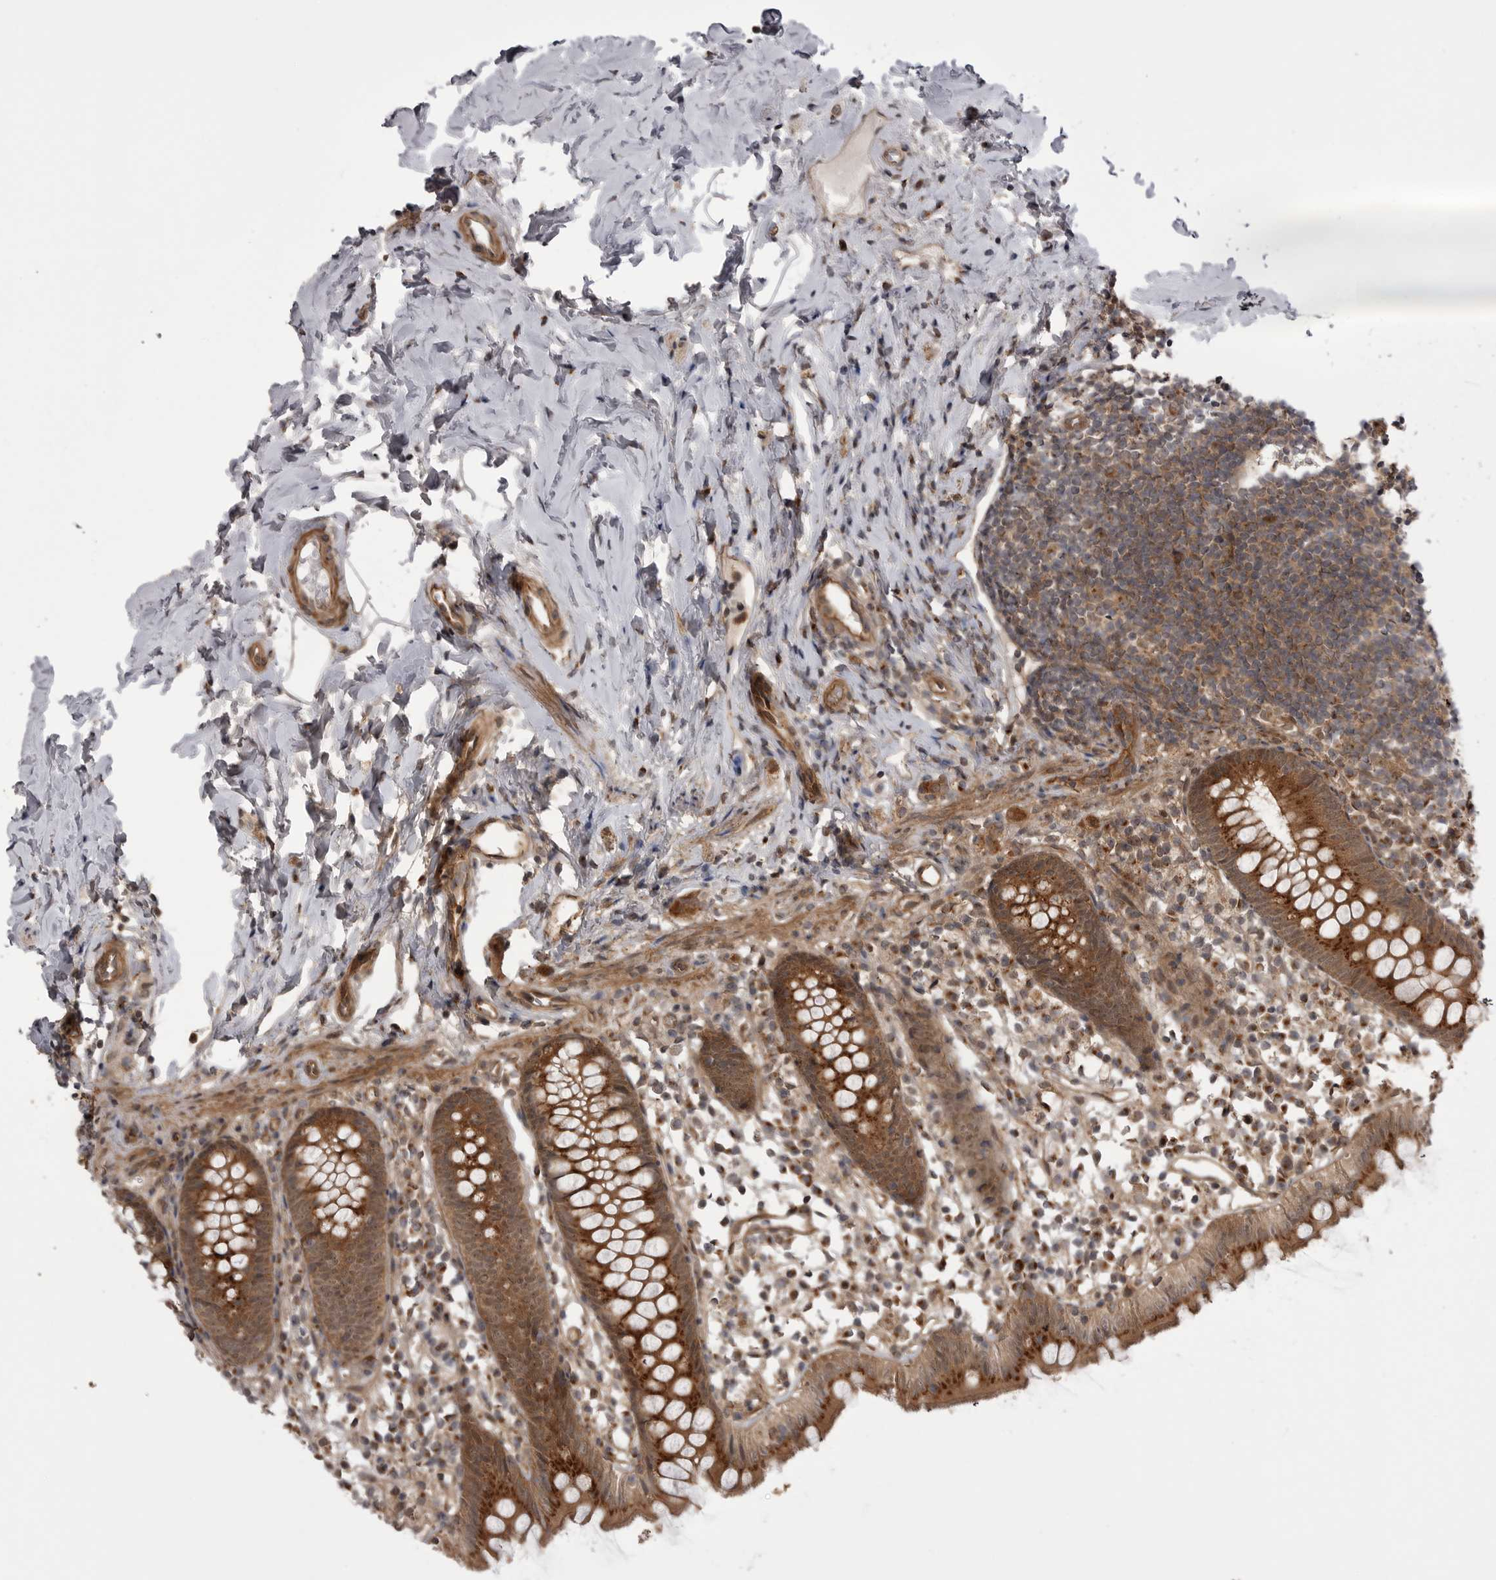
{"staining": {"intensity": "strong", "quantity": ">75%", "location": "cytoplasmic/membranous"}, "tissue": "appendix", "cell_type": "Glandular cells", "image_type": "normal", "snomed": [{"axis": "morphology", "description": "Normal tissue, NOS"}, {"axis": "topography", "description": "Appendix"}], "caption": "Normal appendix was stained to show a protein in brown. There is high levels of strong cytoplasmic/membranous positivity in approximately >75% of glandular cells.", "gene": "PDCL", "patient": {"sex": "female", "age": 20}}